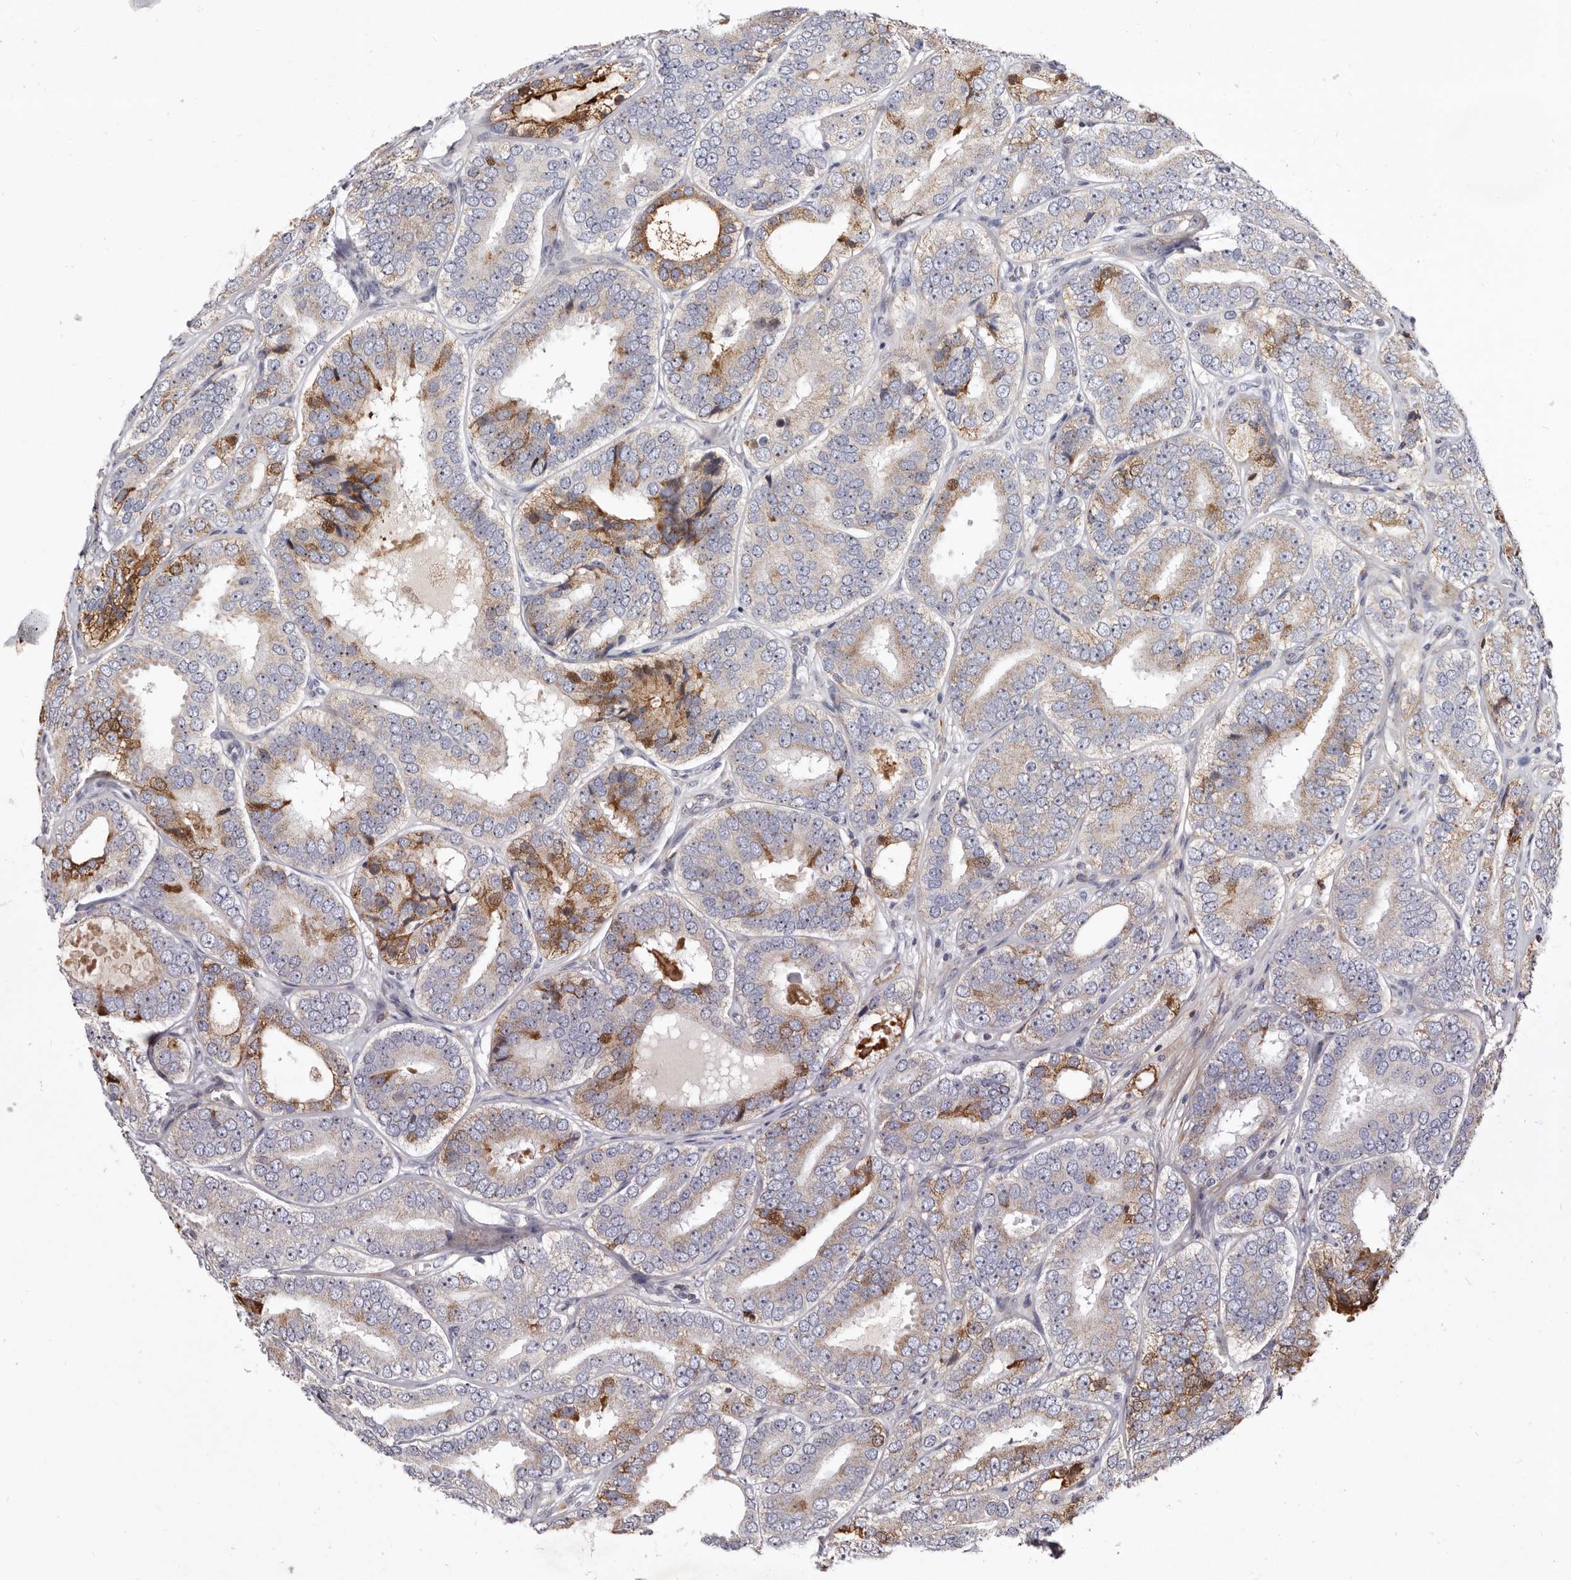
{"staining": {"intensity": "moderate", "quantity": "25%-75%", "location": "cytoplasmic/membranous"}, "tissue": "prostate cancer", "cell_type": "Tumor cells", "image_type": "cancer", "snomed": [{"axis": "morphology", "description": "Adenocarcinoma, High grade"}, {"axis": "topography", "description": "Prostate"}], "caption": "Human prostate cancer stained with a brown dye reveals moderate cytoplasmic/membranous positive expression in approximately 25%-75% of tumor cells.", "gene": "NUBPL", "patient": {"sex": "male", "age": 56}}